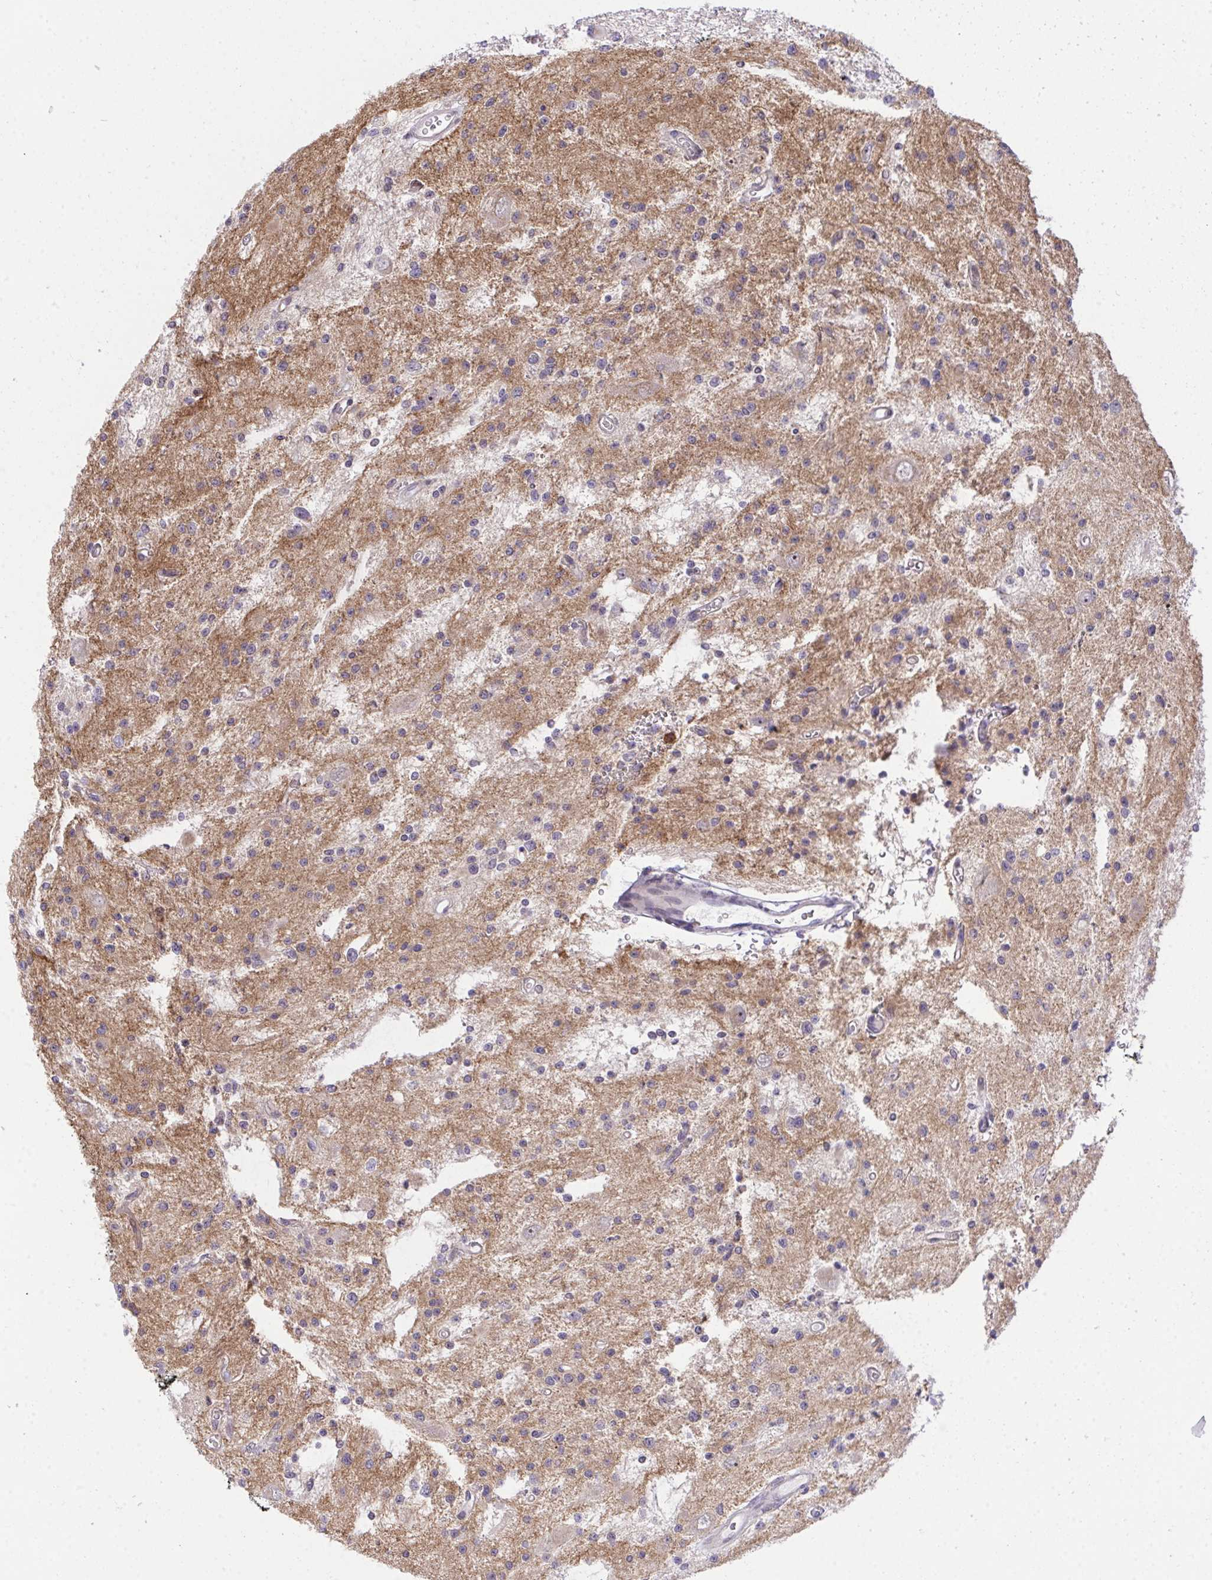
{"staining": {"intensity": "negative", "quantity": "none", "location": "none"}, "tissue": "glioma", "cell_type": "Tumor cells", "image_type": "cancer", "snomed": [{"axis": "morphology", "description": "Glioma, malignant, Low grade"}, {"axis": "topography", "description": "Brain"}], "caption": "This is a image of immunohistochemistry (IHC) staining of malignant glioma (low-grade), which shows no staining in tumor cells.", "gene": "ZNF554", "patient": {"sex": "male", "age": 43}}